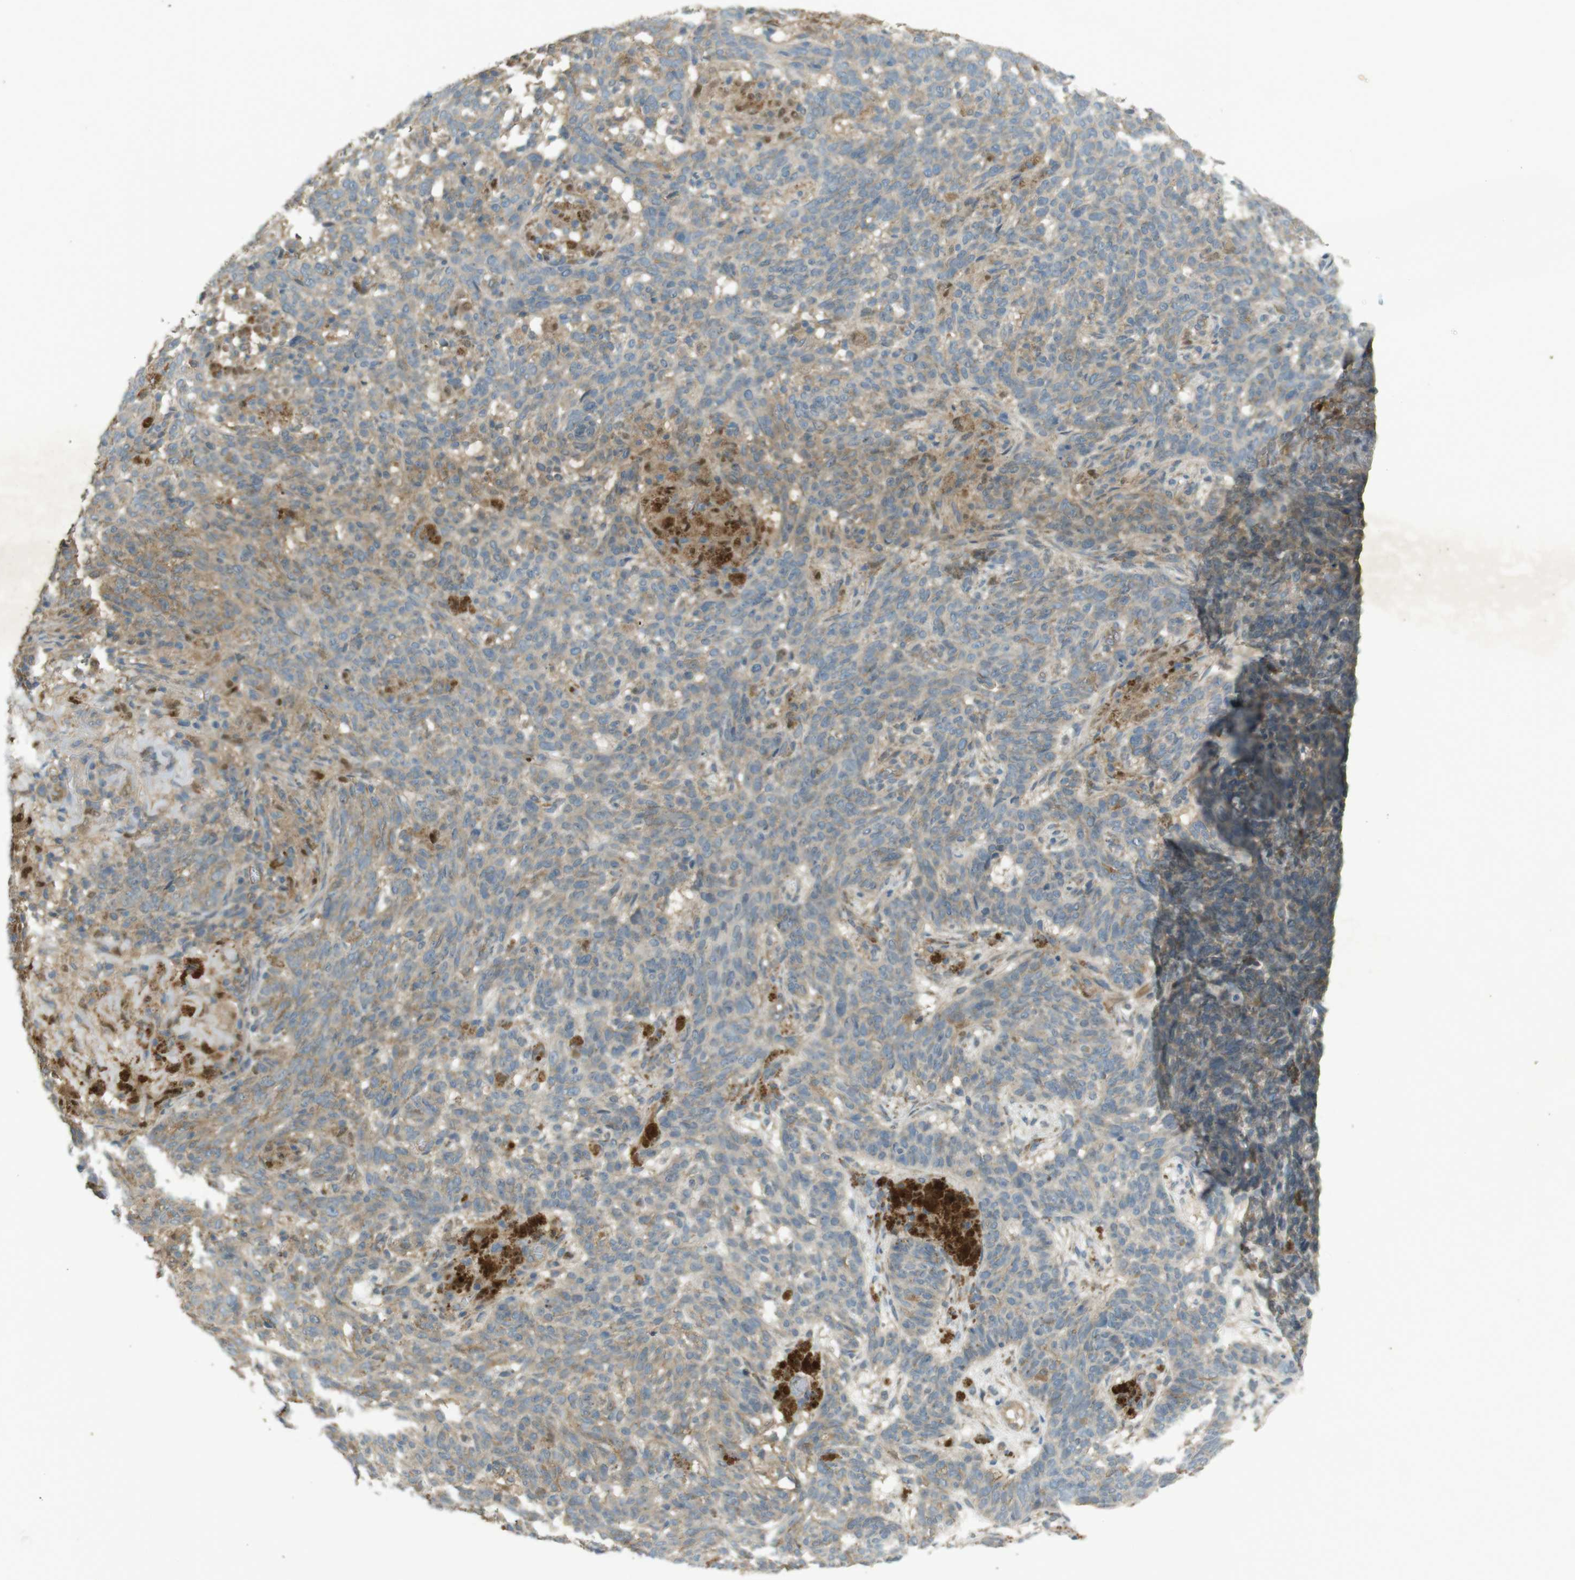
{"staining": {"intensity": "moderate", "quantity": "<25%", "location": "cytoplasmic/membranous"}, "tissue": "skin cancer", "cell_type": "Tumor cells", "image_type": "cancer", "snomed": [{"axis": "morphology", "description": "Basal cell carcinoma"}, {"axis": "topography", "description": "Skin"}], "caption": "Immunohistochemical staining of human skin cancer (basal cell carcinoma) shows moderate cytoplasmic/membranous protein positivity in about <25% of tumor cells. Immunohistochemistry (ihc) stains the protein of interest in brown and the nuclei are stained blue.", "gene": "ZDHHC20", "patient": {"sex": "male", "age": 85}}